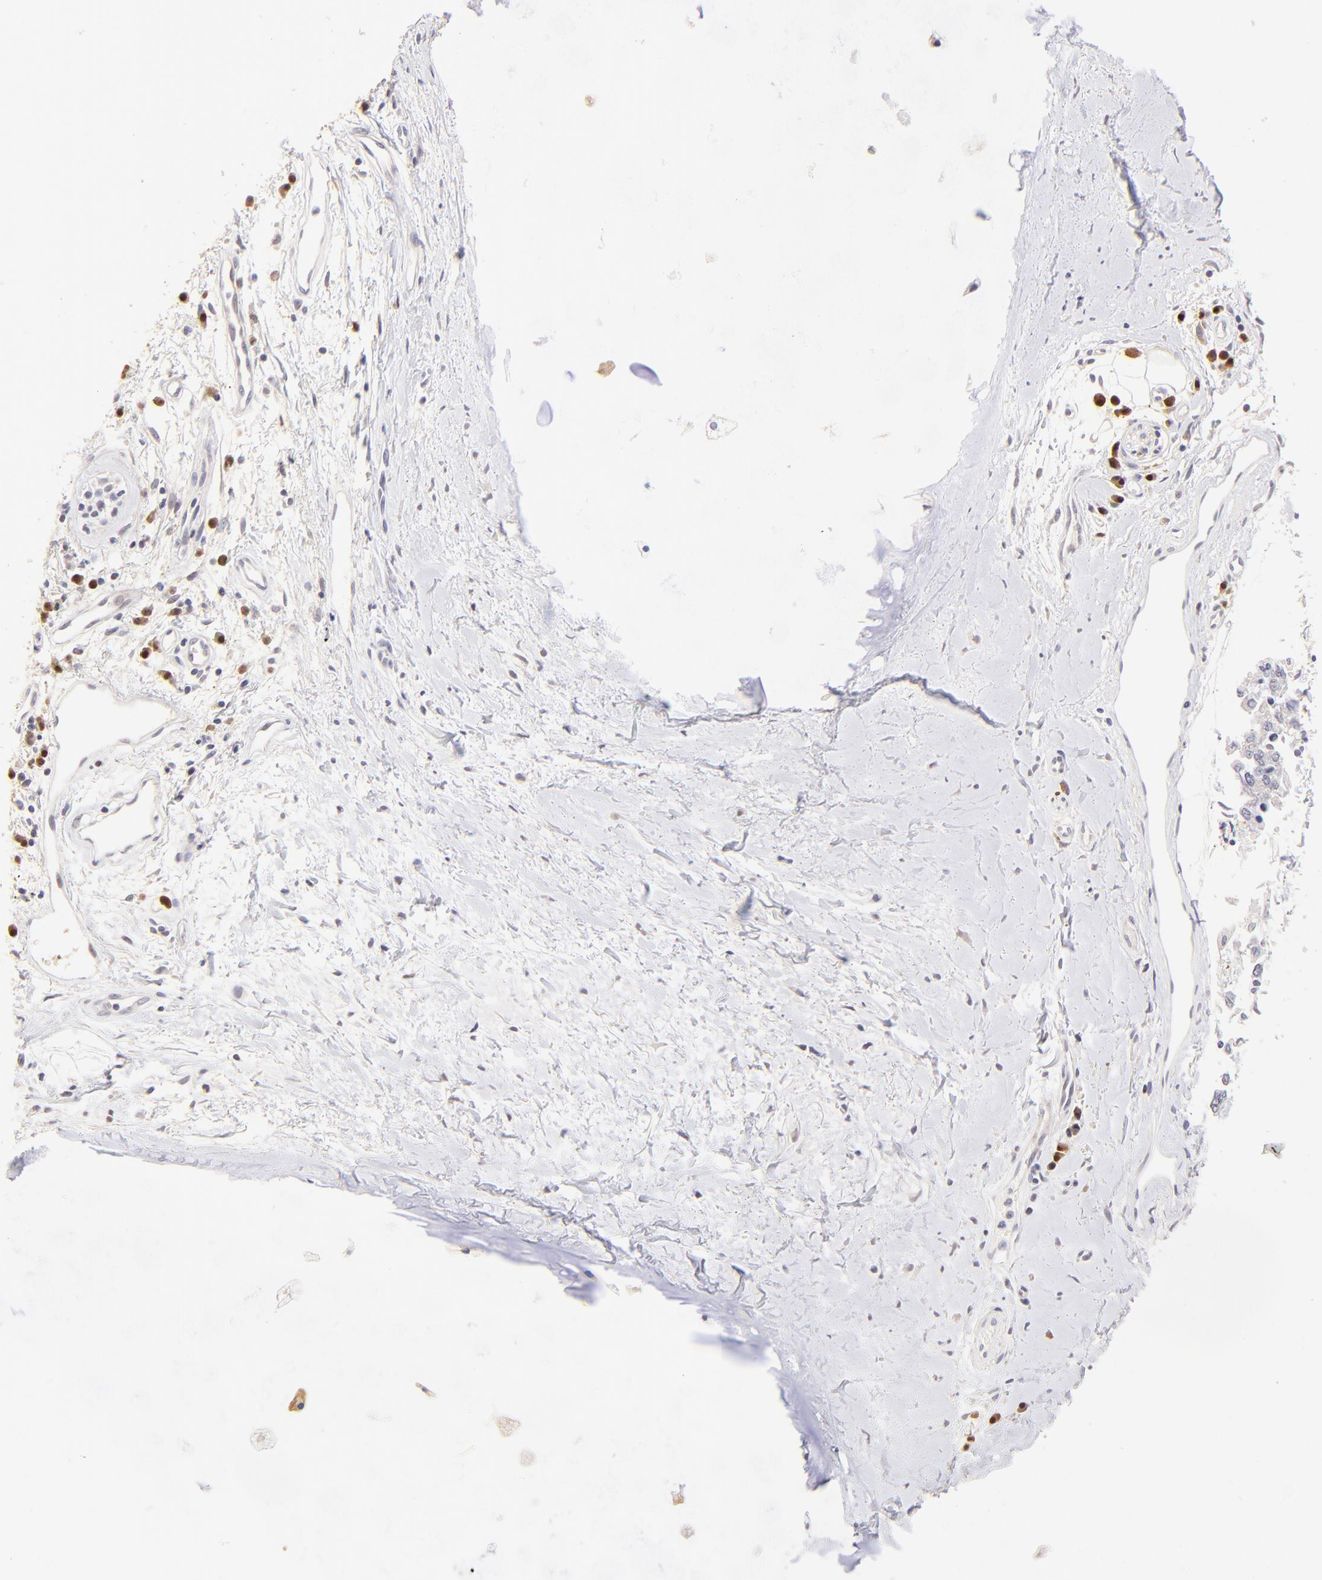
{"staining": {"intensity": "negative", "quantity": "none", "location": "none"}, "tissue": "adipose tissue", "cell_type": "Adipocytes", "image_type": "normal", "snomed": [{"axis": "morphology", "description": "Normal tissue, NOS"}, {"axis": "morphology", "description": "Adenocarcinoma, NOS"}, {"axis": "topography", "description": "Cartilage tissue"}, {"axis": "topography", "description": "Bronchus"}, {"axis": "topography", "description": "Lung"}], "caption": "This photomicrograph is of benign adipose tissue stained with immunohistochemistry (IHC) to label a protein in brown with the nuclei are counter-stained blue. There is no staining in adipocytes. The staining was performed using DAB (3,3'-diaminobenzidine) to visualize the protein expression in brown, while the nuclei were stained in blue with hematoxylin (Magnification: 20x).", "gene": "ZNF155", "patient": {"sex": "female", "age": 67}}